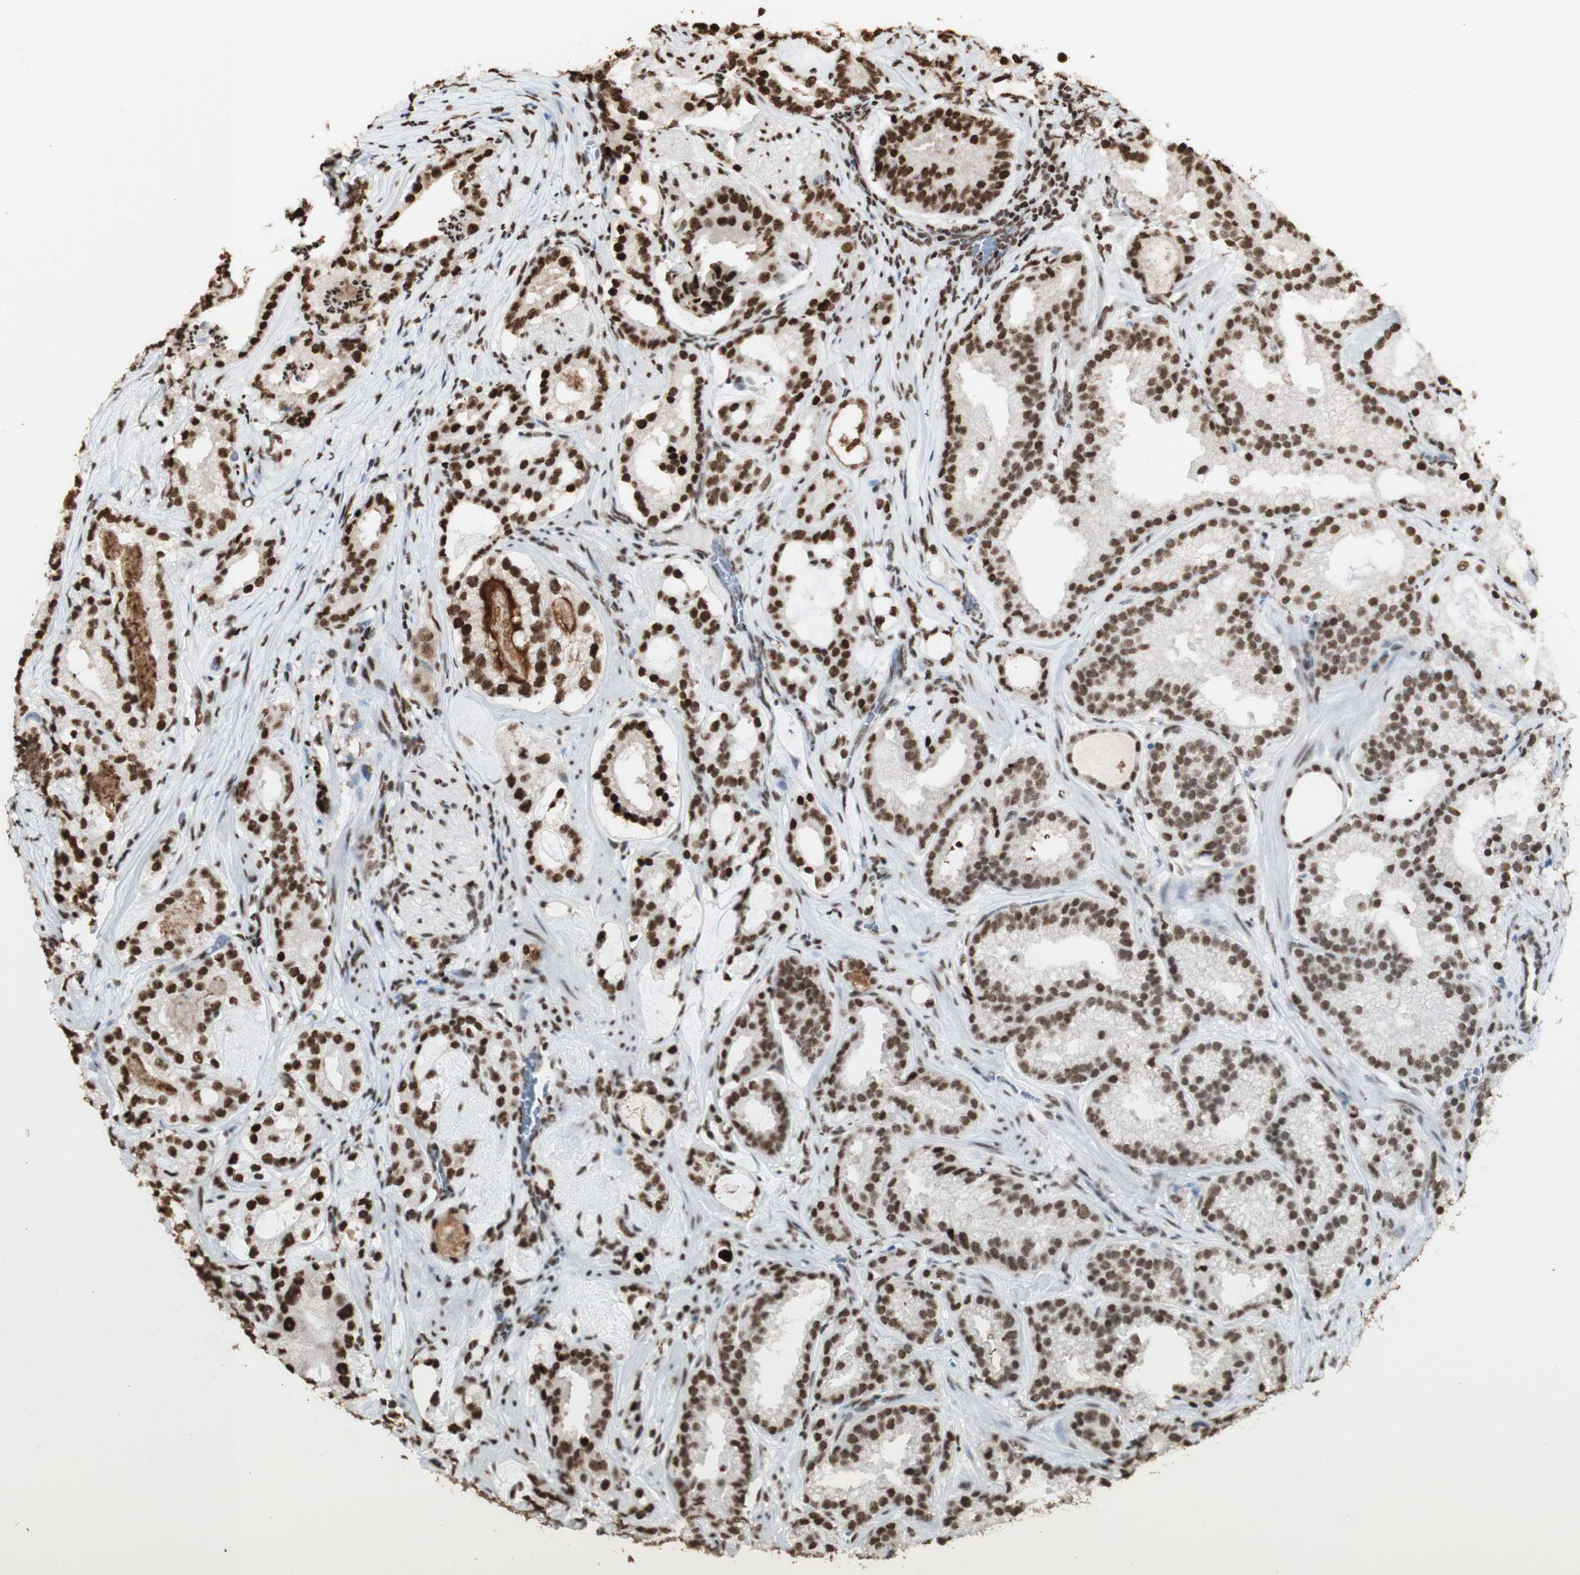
{"staining": {"intensity": "strong", "quantity": ">75%", "location": "nuclear"}, "tissue": "prostate cancer", "cell_type": "Tumor cells", "image_type": "cancer", "snomed": [{"axis": "morphology", "description": "Adenocarcinoma, Low grade"}, {"axis": "topography", "description": "Prostate"}], "caption": "Brown immunohistochemical staining in human prostate cancer shows strong nuclear expression in about >75% of tumor cells.", "gene": "HNRNPA2B1", "patient": {"sex": "male", "age": 59}}